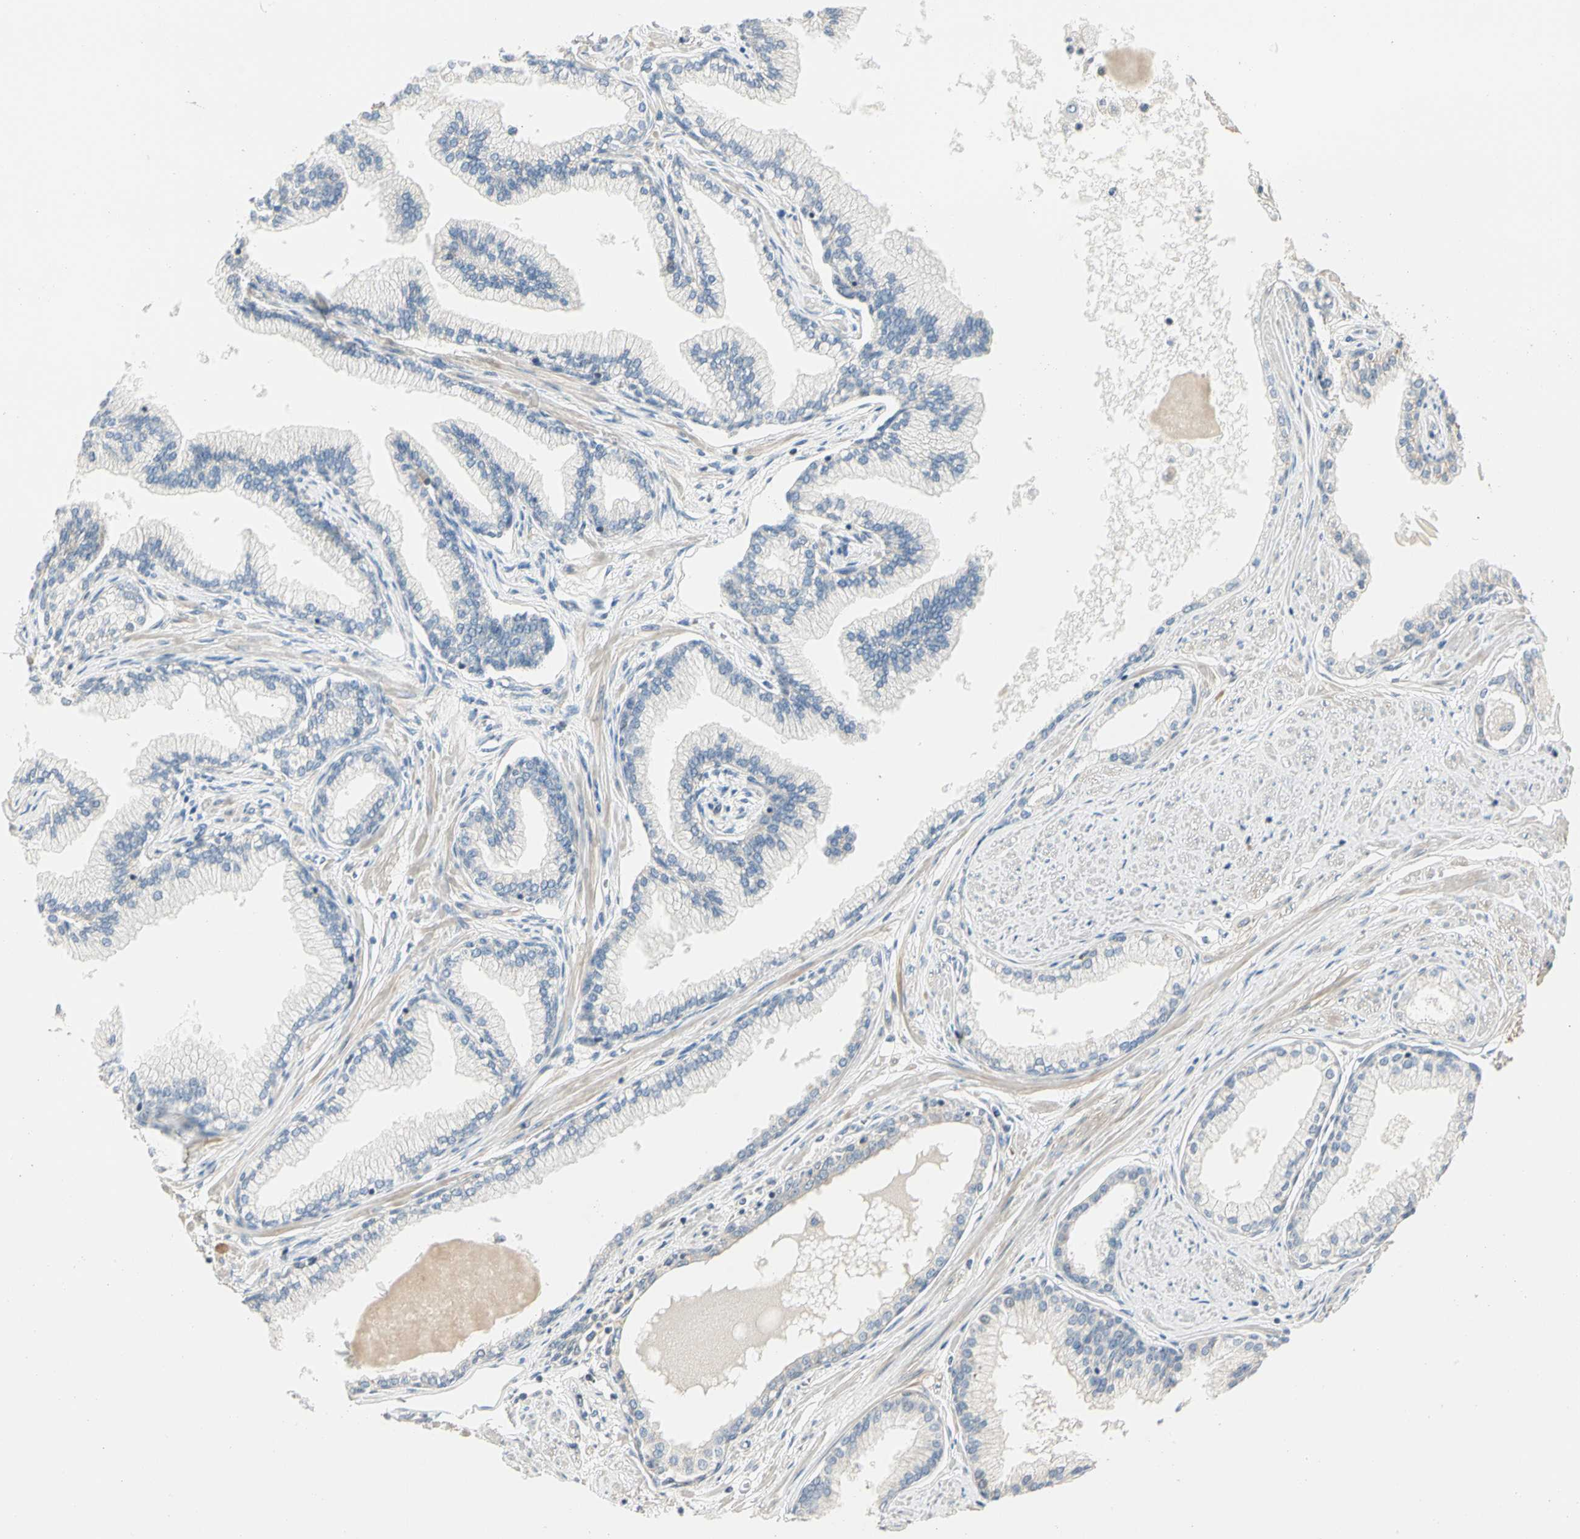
{"staining": {"intensity": "weak", "quantity": "<25%", "location": "cytoplasmic/membranous"}, "tissue": "prostate", "cell_type": "Glandular cells", "image_type": "normal", "snomed": [{"axis": "morphology", "description": "Normal tissue, NOS"}, {"axis": "topography", "description": "Prostate"}], "caption": "Protein analysis of benign prostate shows no significant positivity in glandular cells.", "gene": "GPR153", "patient": {"sex": "male", "age": 64}}